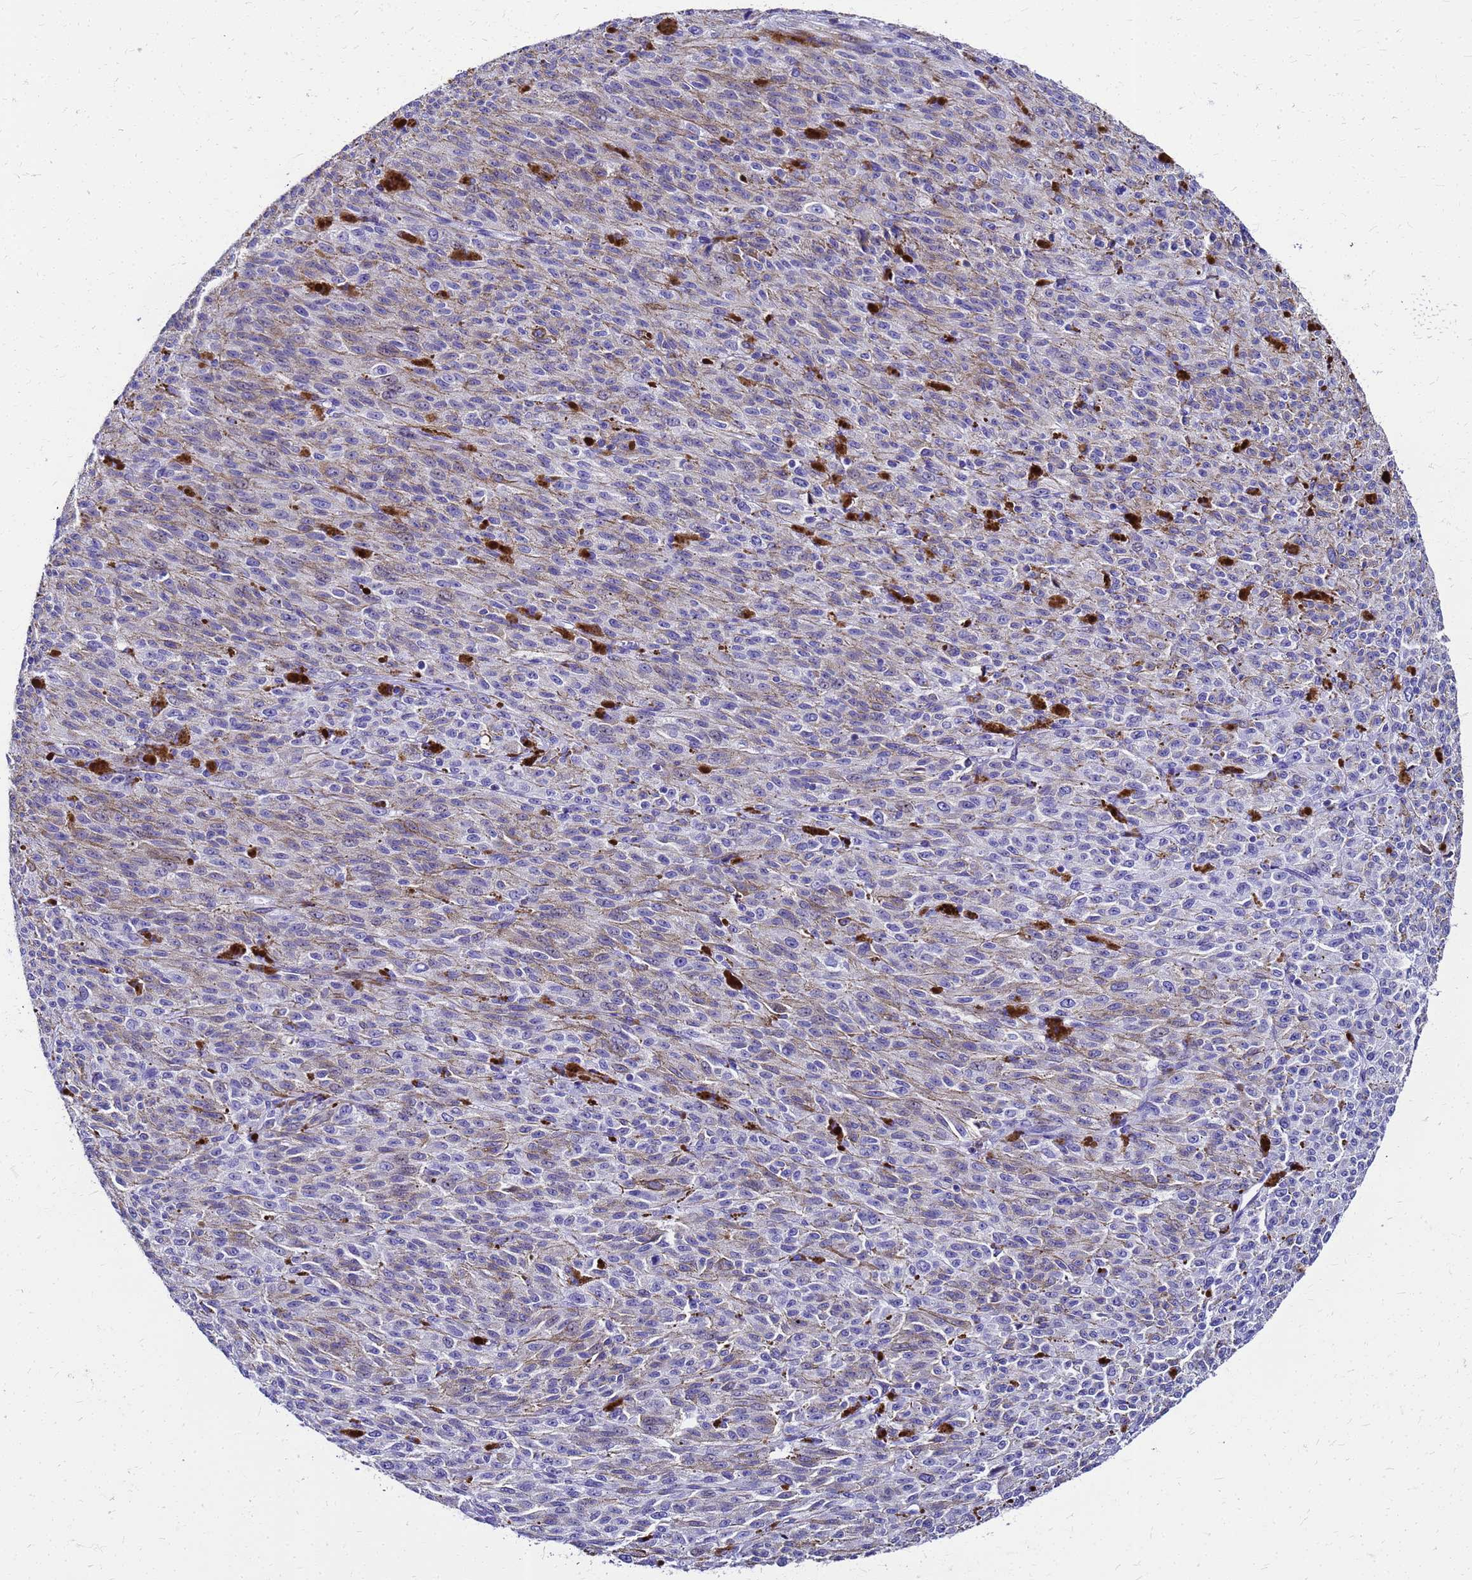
{"staining": {"intensity": "negative", "quantity": "none", "location": "none"}, "tissue": "melanoma", "cell_type": "Tumor cells", "image_type": "cancer", "snomed": [{"axis": "morphology", "description": "Malignant melanoma, NOS"}, {"axis": "topography", "description": "Skin"}], "caption": "Photomicrograph shows no significant protein positivity in tumor cells of melanoma.", "gene": "SMIM21", "patient": {"sex": "female", "age": 52}}